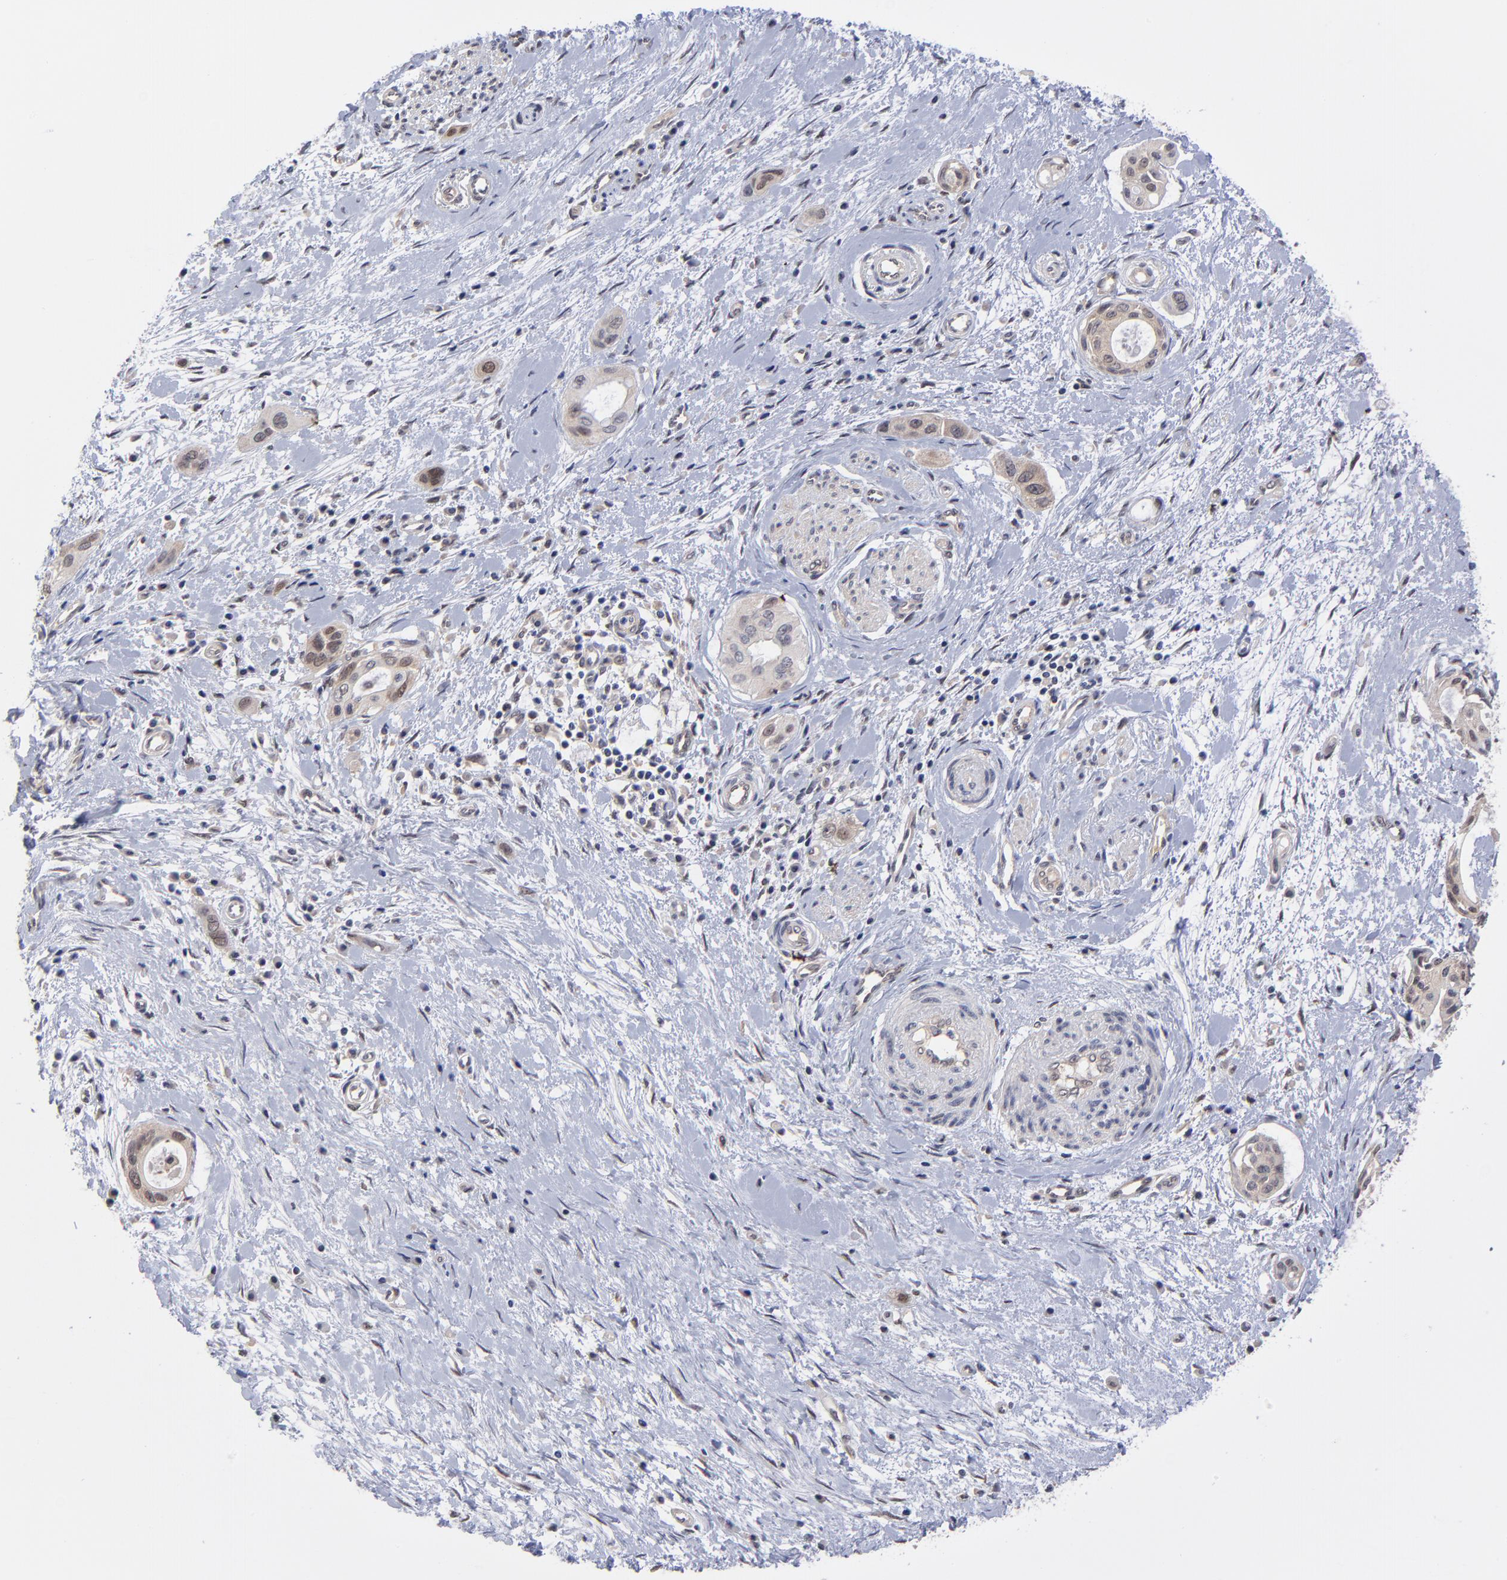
{"staining": {"intensity": "weak", "quantity": ">75%", "location": "cytoplasmic/membranous"}, "tissue": "pancreatic cancer", "cell_type": "Tumor cells", "image_type": "cancer", "snomed": [{"axis": "morphology", "description": "Adenocarcinoma, NOS"}, {"axis": "topography", "description": "Pancreas"}], "caption": "The histopathology image shows staining of adenocarcinoma (pancreatic), revealing weak cytoplasmic/membranous protein staining (brown color) within tumor cells.", "gene": "UBE2E3", "patient": {"sex": "female", "age": 60}}